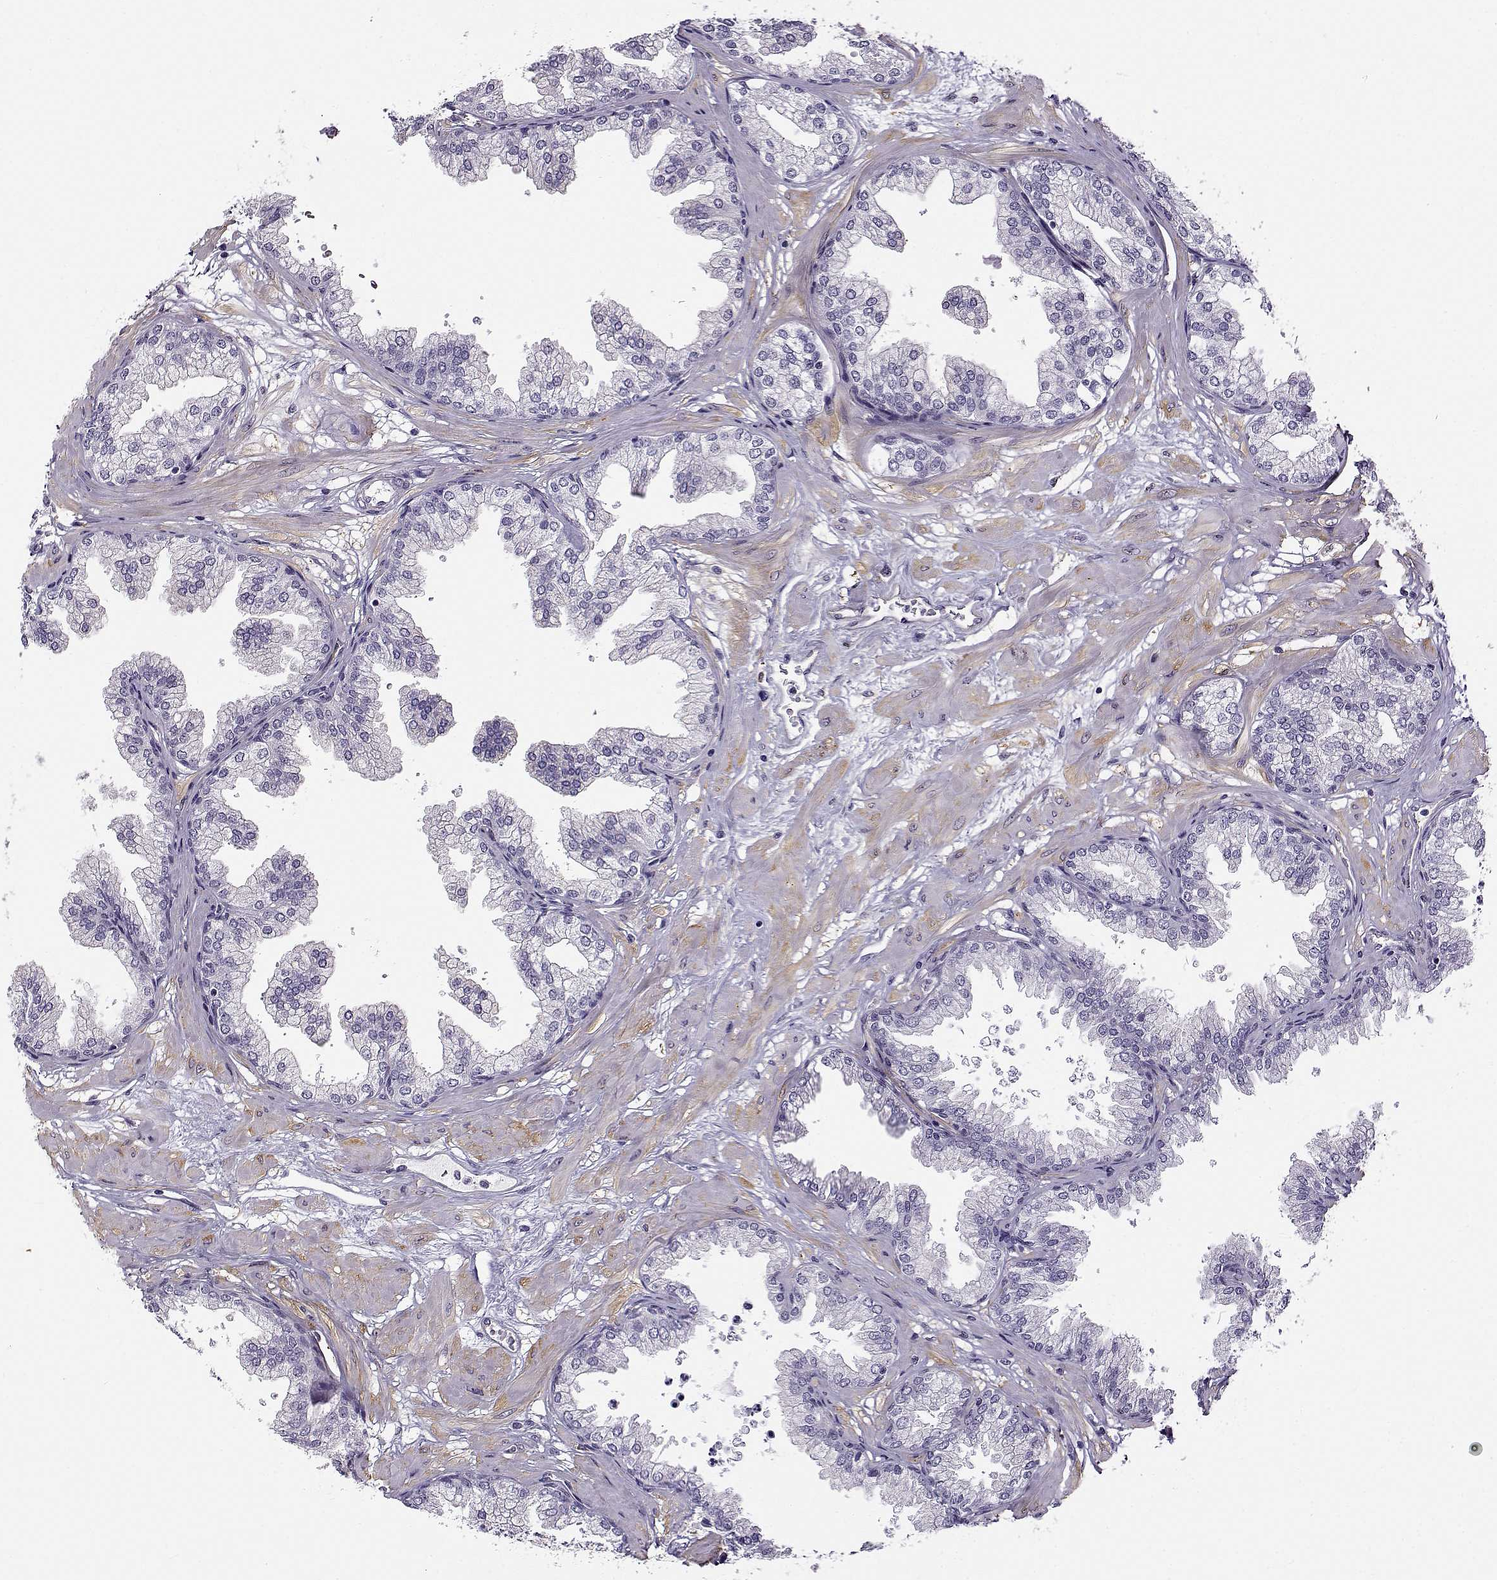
{"staining": {"intensity": "negative", "quantity": "none", "location": "none"}, "tissue": "prostate", "cell_type": "Glandular cells", "image_type": "normal", "snomed": [{"axis": "morphology", "description": "Normal tissue, NOS"}, {"axis": "topography", "description": "Prostate"}], "caption": "This is an immunohistochemistry photomicrograph of benign prostate. There is no expression in glandular cells.", "gene": "BACH1", "patient": {"sex": "male", "age": 37}}